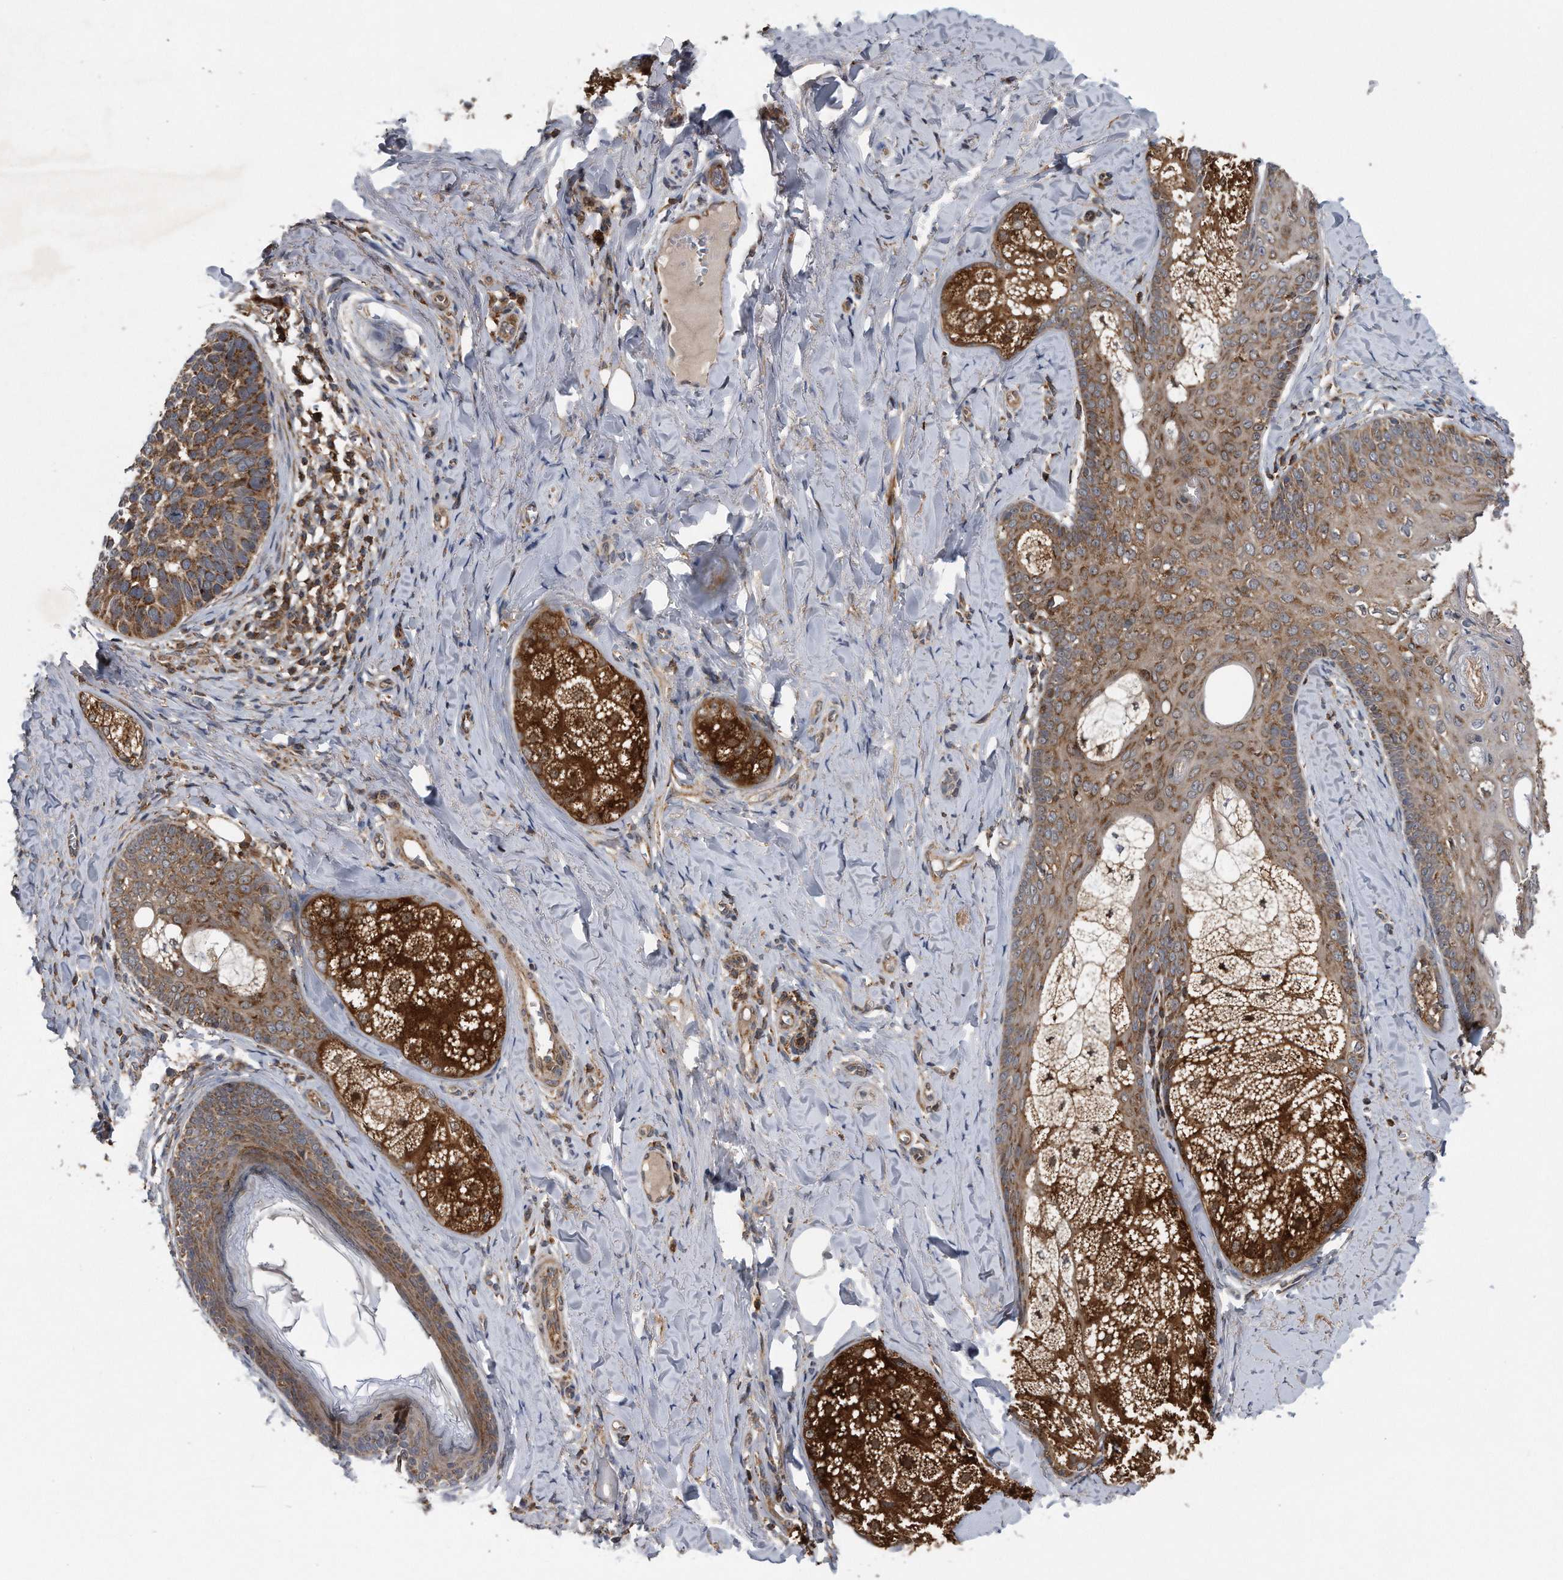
{"staining": {"intensity": "moderate", "quantity": ">75%", "location": "cytoplasmic/membranous"}, "tissue": "skin cancer", "cell_type": "Tumor cells", "image_type": "cancer", "snomed": [{"axis": "morphology", "description": "Basal cell carcinoma"}, {"axis": "topography", "description": "Skin"}], "caption": "Tumor cells display medium levels of moderate cytoplasmic/membranous staining in about >75% of cells in skin cancer (basal cell carcinoma).", "gene": "ALPK2", "patient": {"sex": "male", "age": 62}}